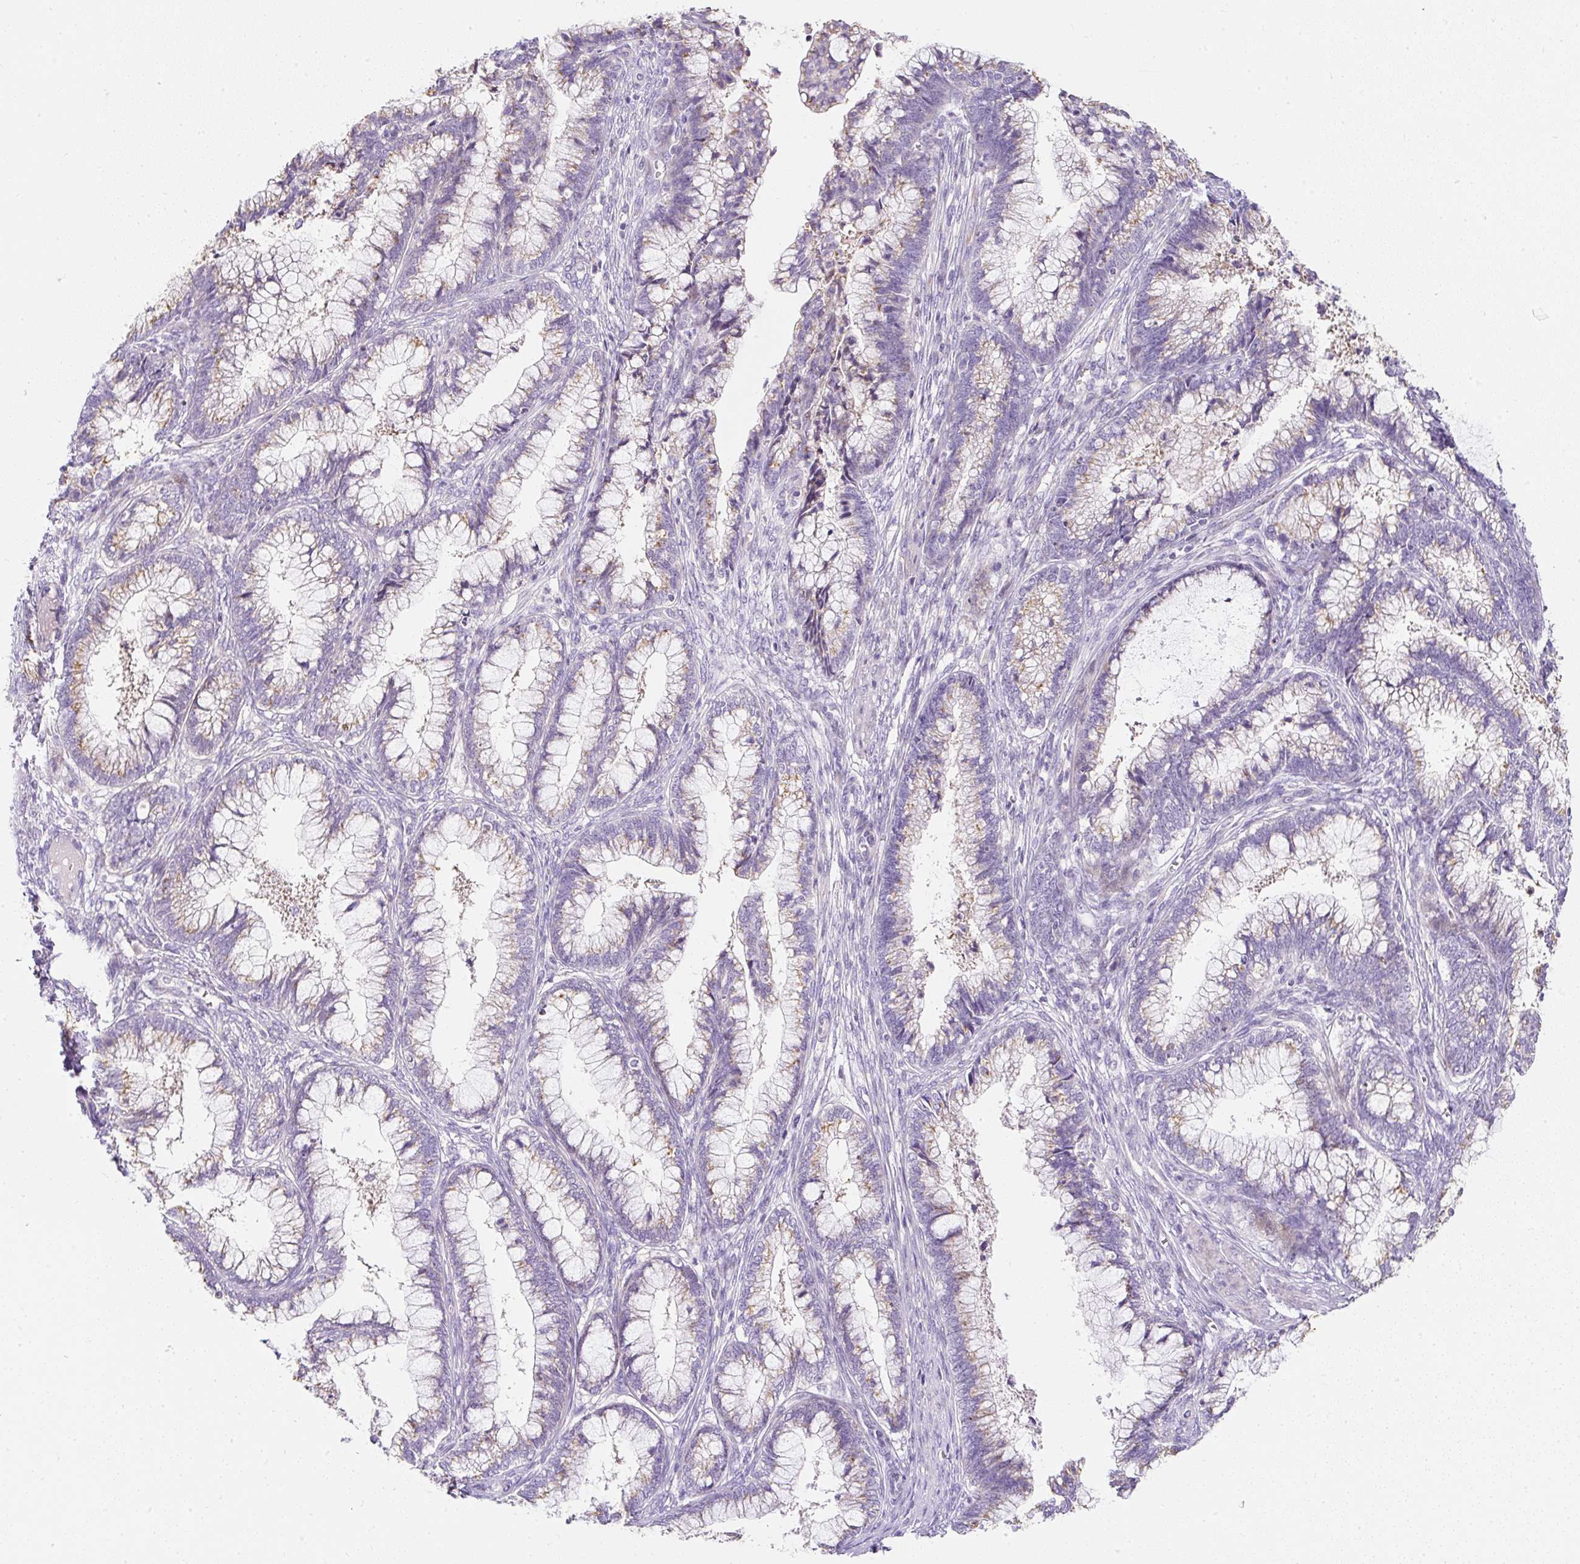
{"staining": {"intensity": "moderate", "quantity": "25%-75%", "location": "cytoplasmic/membranous"}, "tissue": "cervical cancer", "cell_type": "Tumor cells", "image_type": "cancer", "snomed": [{"axis": "morphology", "description": "Adenocarcinoma, NOS"}, {"axis": "topography", "description": "Cervix"}], "caption": "Human adenocarcinoma (cervical) stained with a protein marker displays moderate staining in tumor cells.", "gene": "DTX4", "patient": {"sex": "female", "age": 44}}